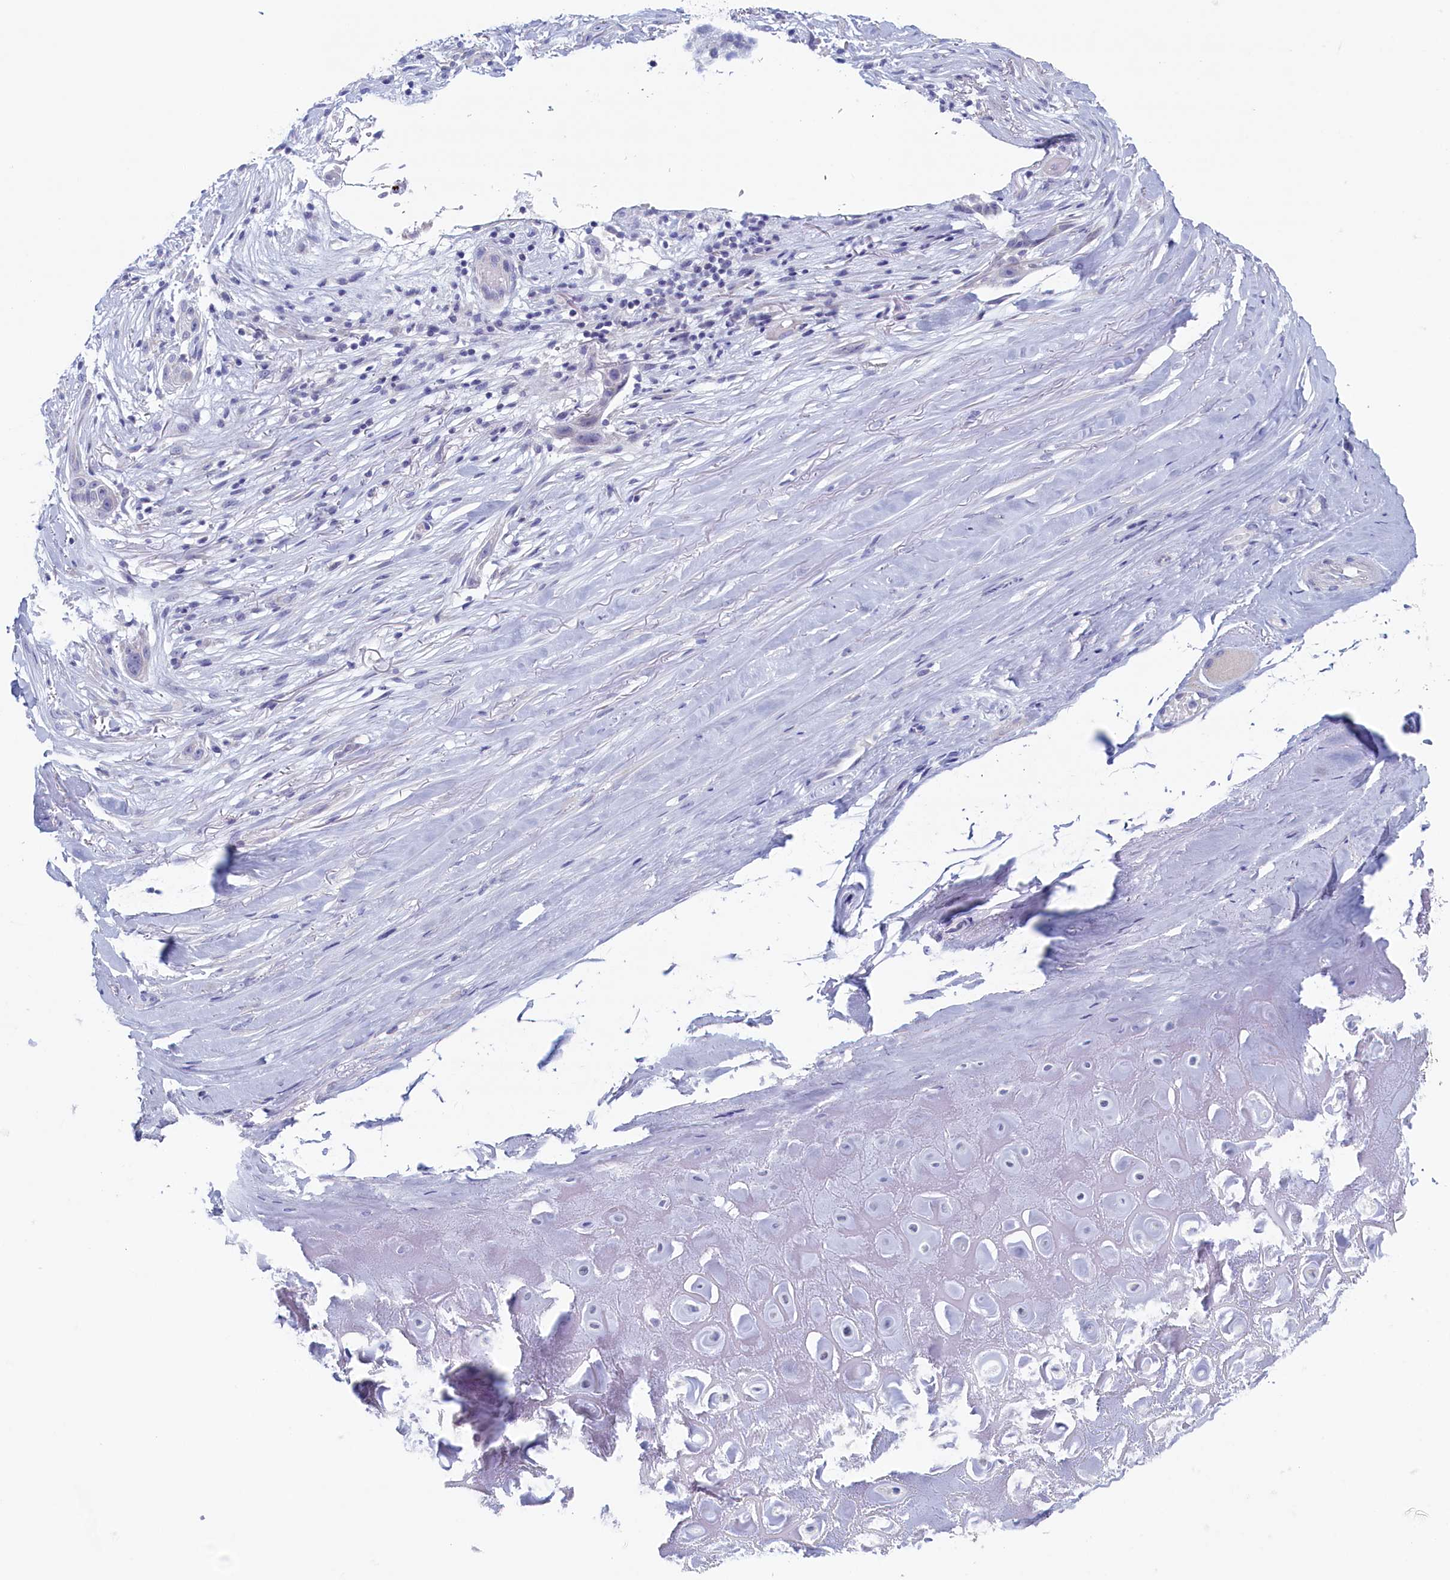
{"staining": {"intensity": "negative", "quantity": "none", "location": "none"}, "tissue": "adipose tissue", "cell_type": "Adipocytes", "image_type": "normal", "snomed": [{"axis": "morphology", "description": "Normal tissue, NOS"}, {"axis": "morphology", "description": "Basal cell carcinoma"}, {"axis": "topography", "description": "Skin"}], "caption": "The immunohistochemistry micrograph has no significant positivity in adipocytes of adipose tissue. (Stains: DAB immunohistochemistry with hematoxylin counter stain, Microscopy: brightfield microscopy at high magnification).", "gene": "WDR76", "patient": {"sex": "female", "age": 89}}